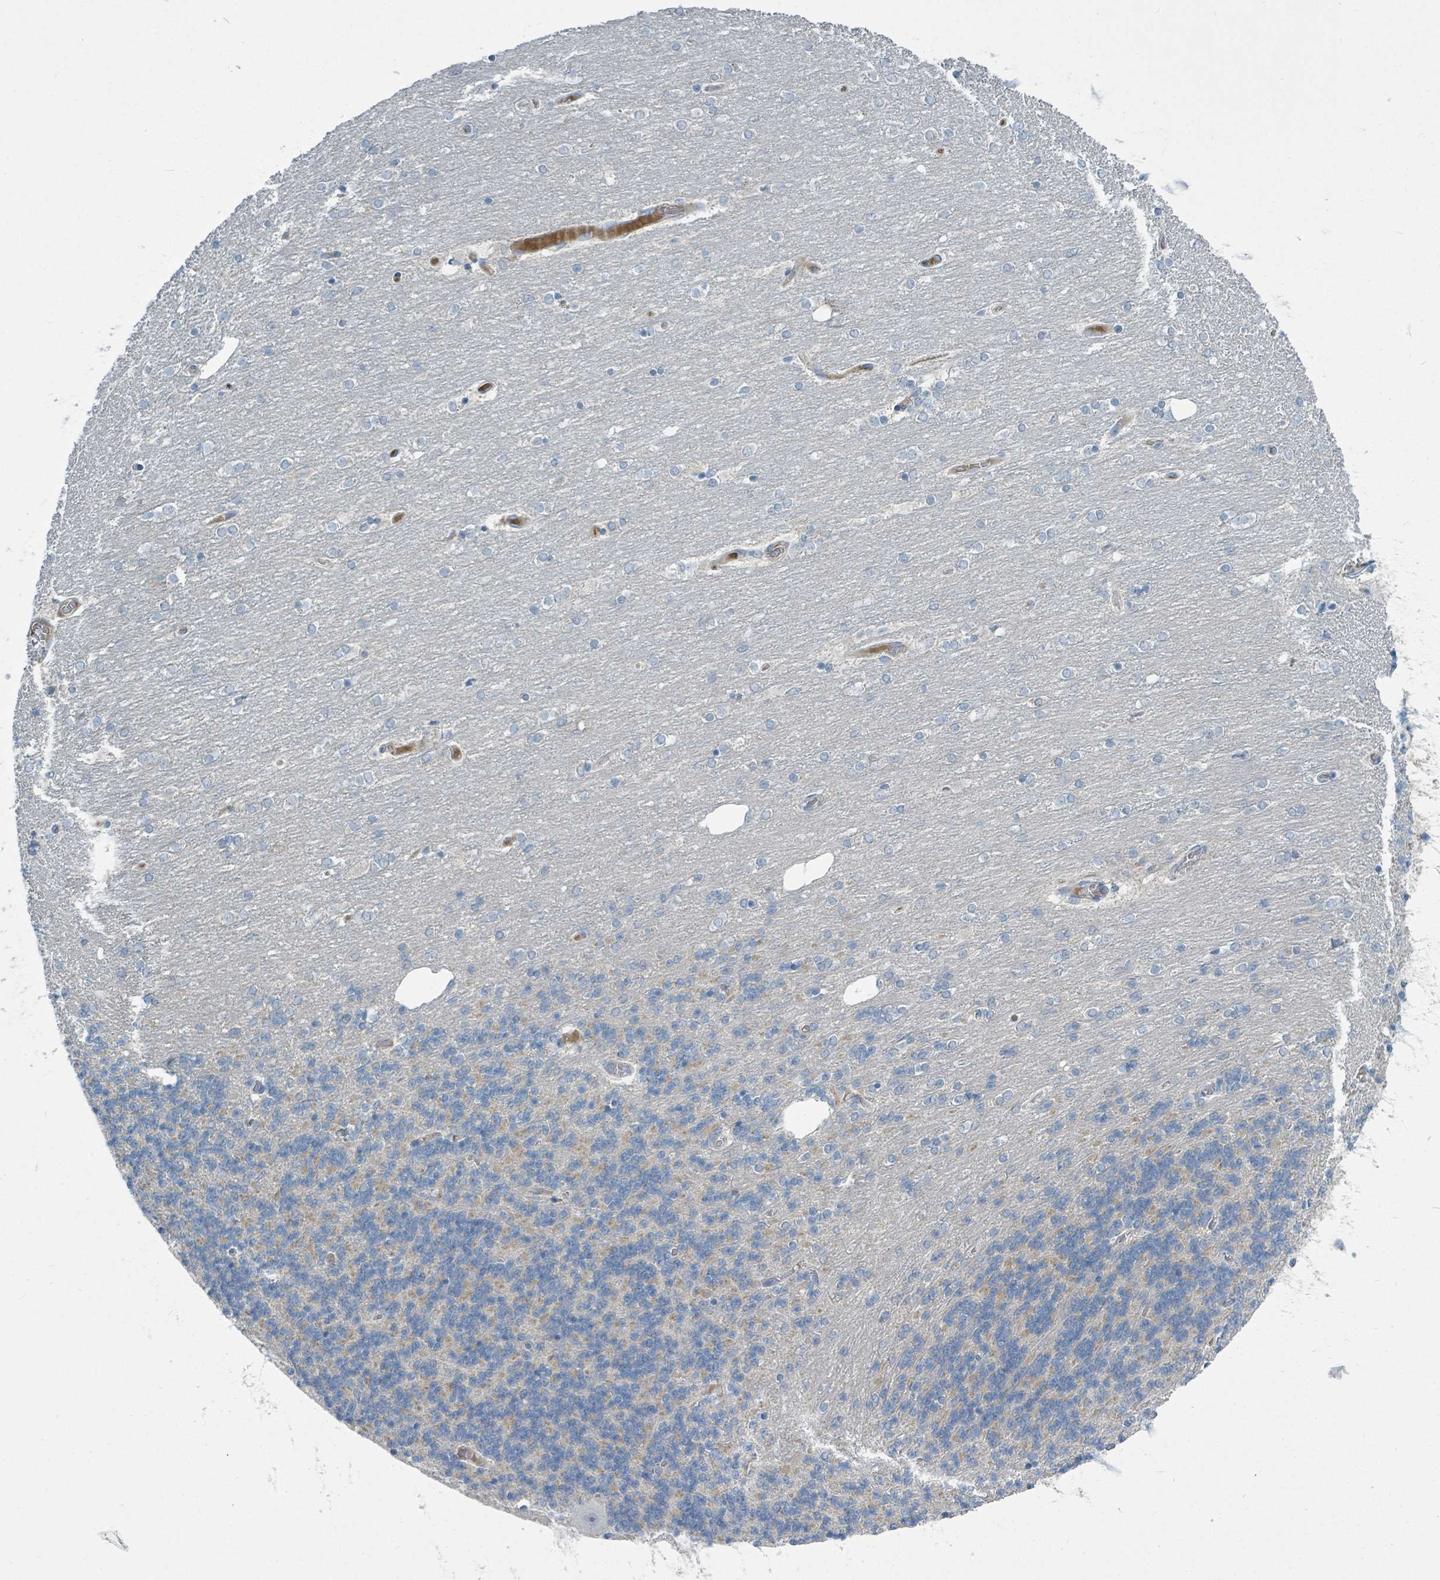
{"staining": {"intensity": "weak", "quantity": "<25%", "location": "cytoplasmic/membranous"}, "tissue": "cerebellum", "cell_type": "Cells in granular layer", "image_type": "normal", "snomed": [{"axis": "morphology", "description": "Normal tissue, NOS"}, {"axis": "topography", "description": "Cerebellum"}], "caption": "DAB (3,3'-diaminobenzidine) immunohistochemical staining of normal cerebellum displays no significant positivity in cells in granular layer. (DAB immunohistochemistry visualized using brightfield microscopy, high magnification).", "gene": "SLC25A23", "patient": {"sex": "female", "age": 54}}